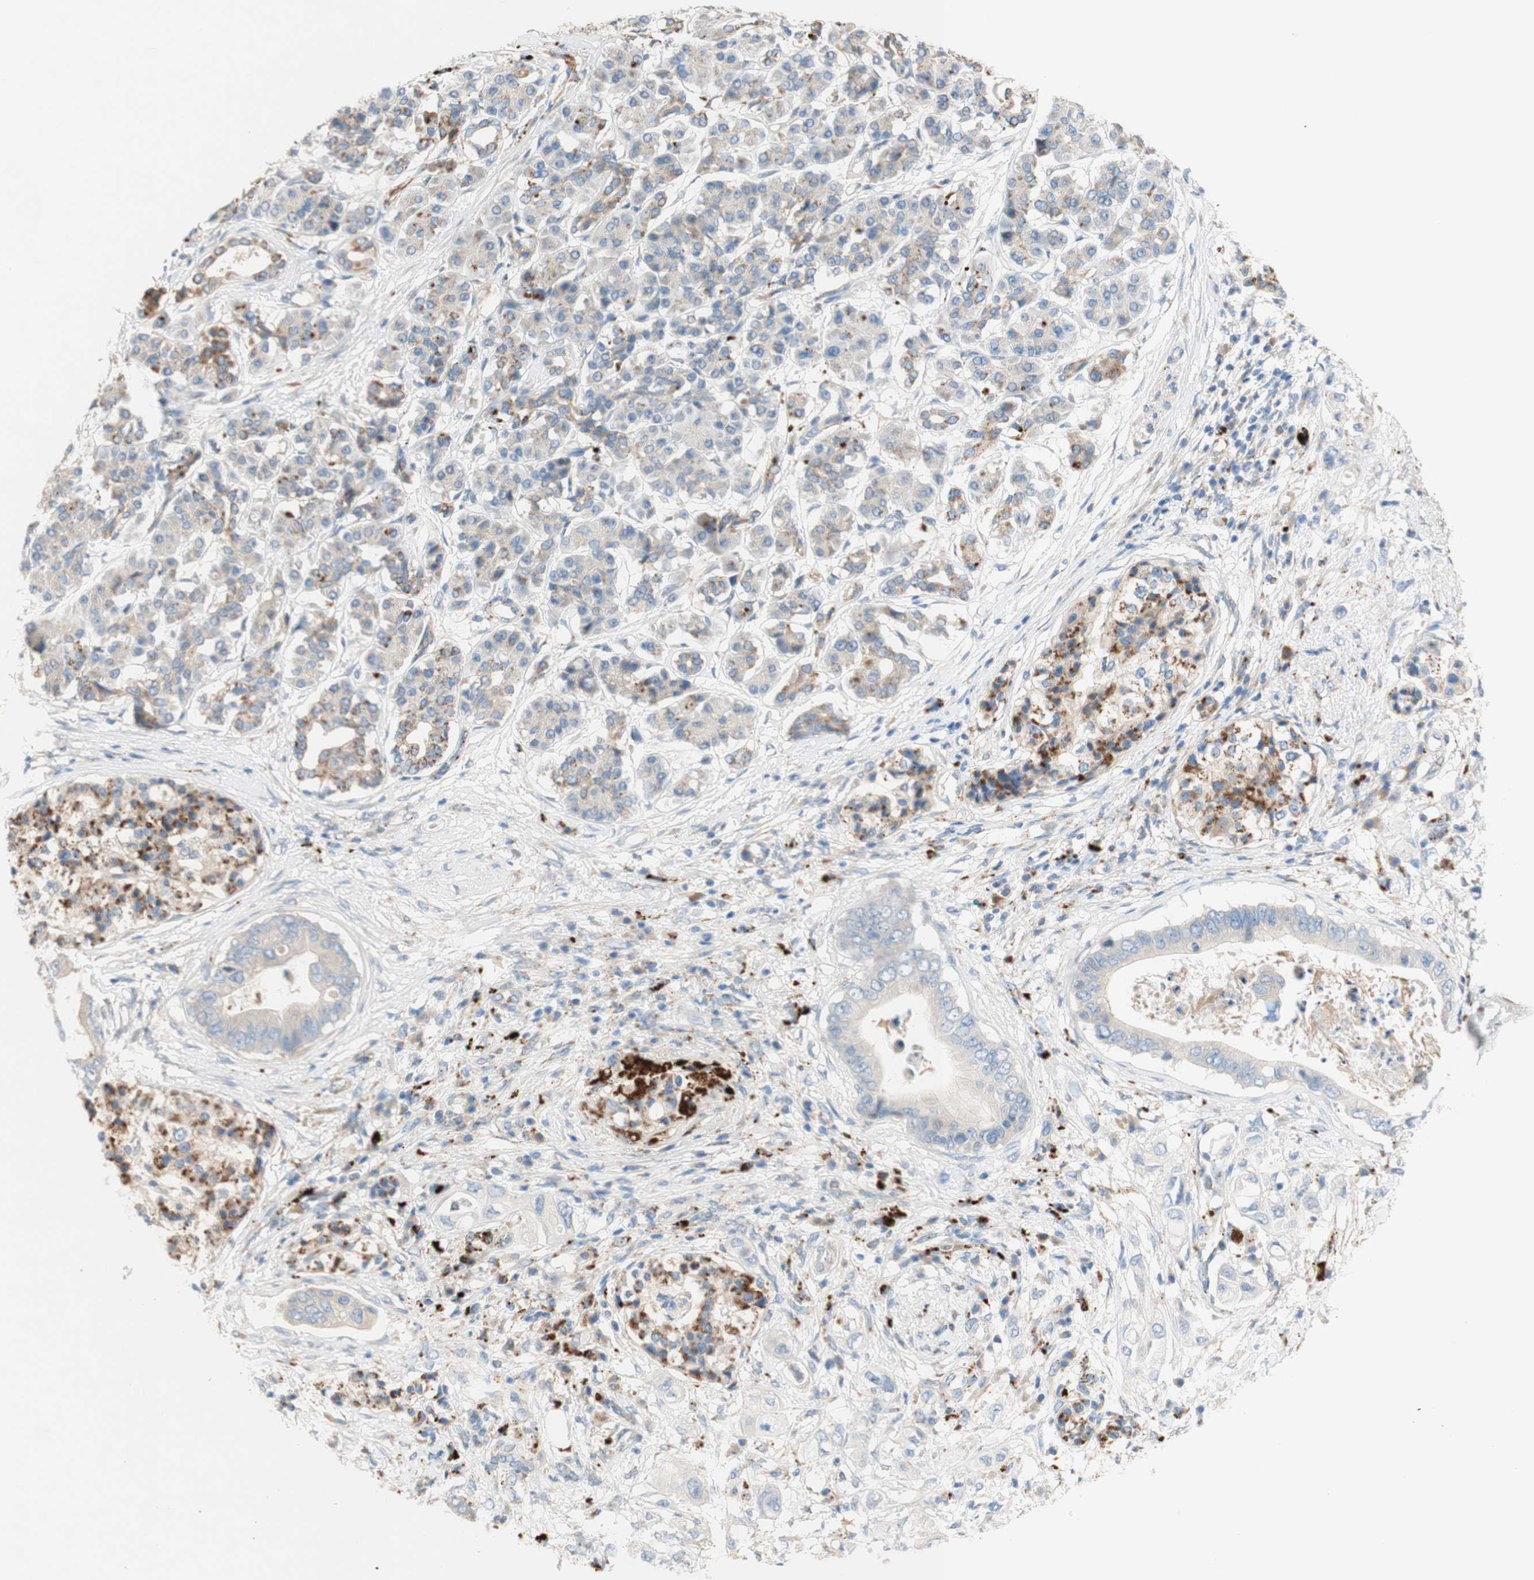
{"staining": {"intensity": "weak", "quantity": ">75%", "location": "cytoplasmic/membranous"}, "tissue": "pancreatic cancer", "cell_type": "Tumor cells", "image_type": "cancer", "snomed": [{"axis": "morphology", "description": "Adenocarcinoma, NOS"}, {"axis": "topography", "description": "Pancreas"}], "caption": "Human adenocarcinoma (pancreatic) stained with a brown dye demonstrates weak cytoplasmic/membranous positive expression in approximately >75% of tumor cells.", "gene": "PTPN21", "patient": {"sex": "female", "age": 56}}